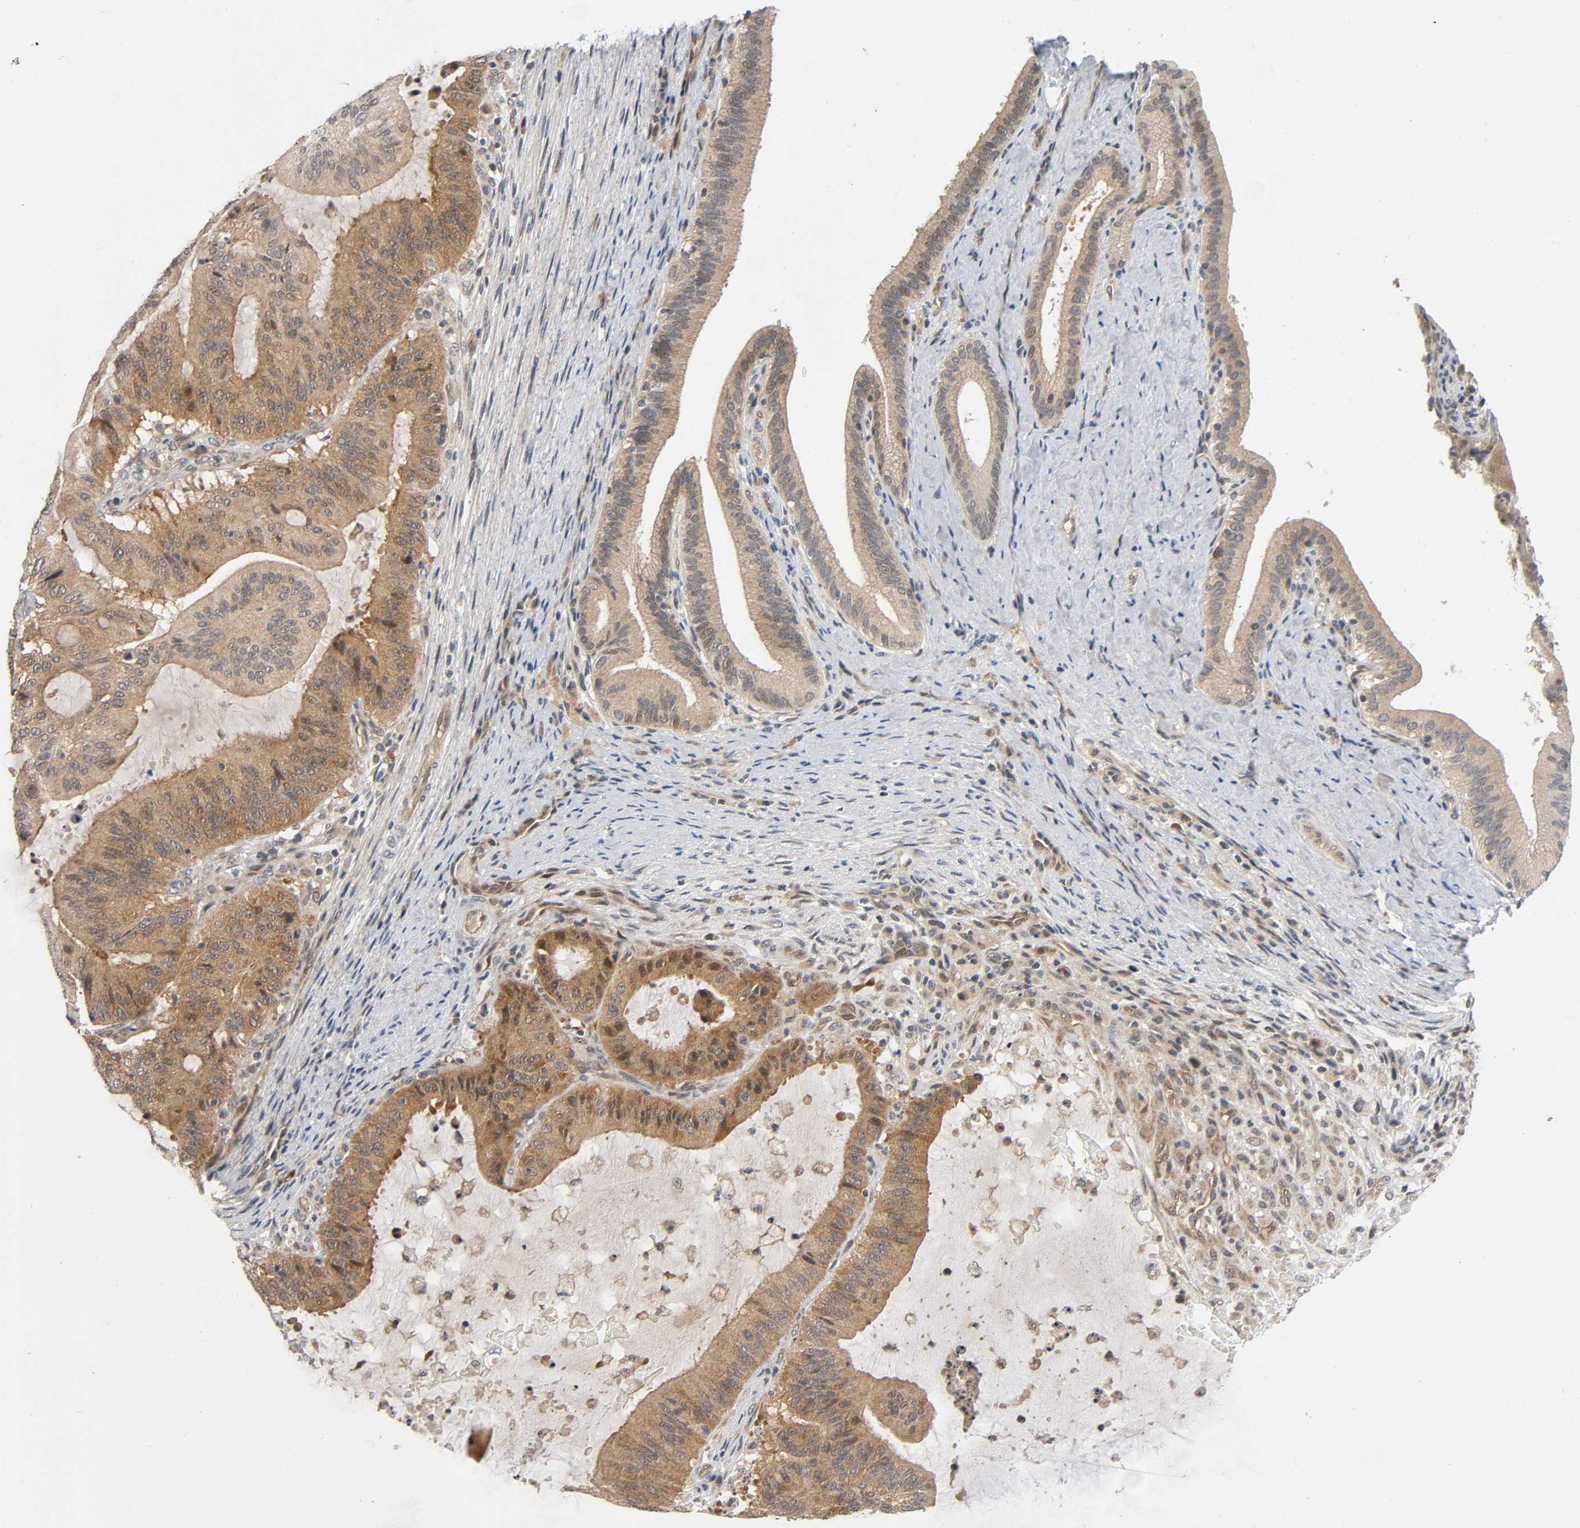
{"staining": {"intensity": "moderate", "quantity": ">75%", "location": "cytoplasmic/membranous"}, "tissue": "liver cancer", "cell_type": "Tumor cells", "image_type": "cancer", "snomed": [{"axis": "morphology", "description": "Cholangiocarcinoma"}, {"axis": "topography", "description": "Liver"}], "caption": "An immunohistochemistry (IHC) photomicrograph of tumor tissue is shown. Protein staining in brown labels moderate cytoplasmic/membranous positivity in cholangiocarcinoma (liver) within tumor cells. The staining was performed using DAB, with brown indicating positive protein expression. Nuclei are stained blue with hematoxylin.", "gene": "MAPK8", "patient": {"sex": "female", "age": 73}}